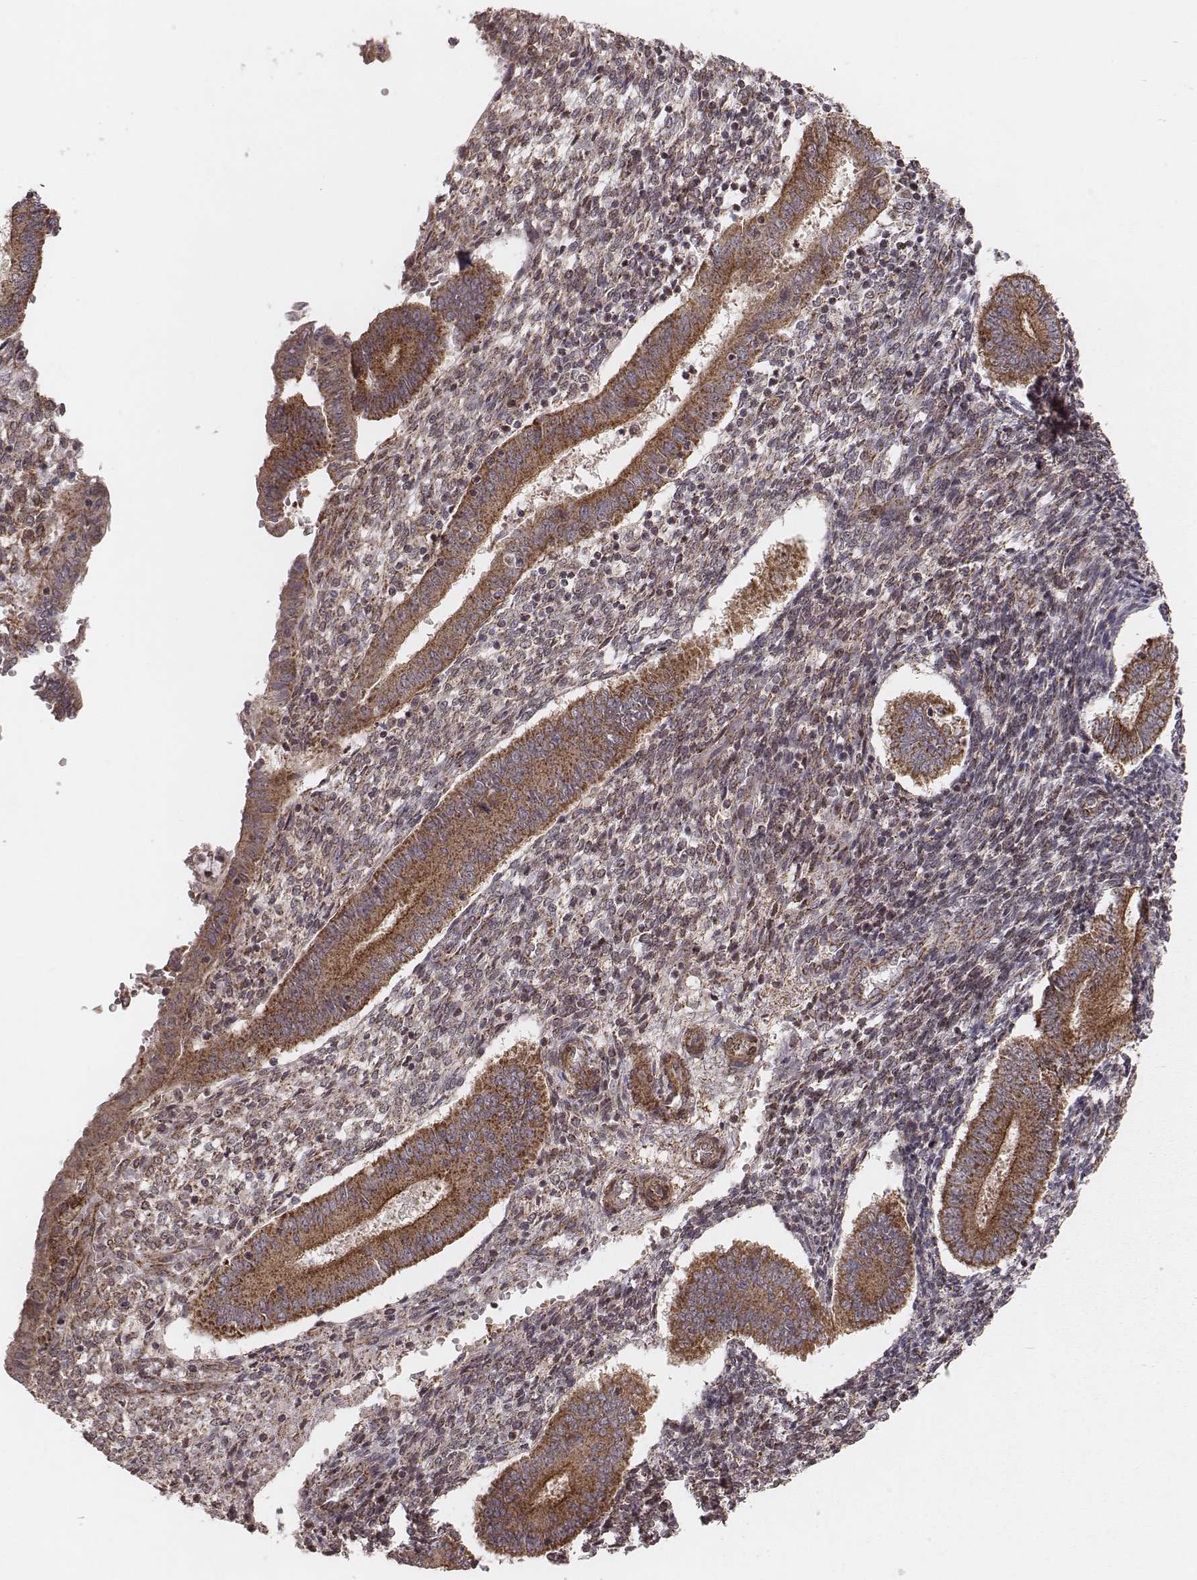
{"staining": {"intensity": "moderate", "quantity": "25%-75%", "location": "cytoplasmic/membranous"}, "tissue": "endometrium", "cell_type": "Cells in endometrial stroma", "image_type": "normal", "snomed": [{"axis": "morphology", "description": "Normal tissue, NOS"}, {"axis": "topography", "description": "Endometrium"}], "caption": "Cells in endometrial stroma exhibit moderate cytoplasmic/membranous positivity in about 25%-75% of cells in benign endometrium. (DAB IHC, brown staining for protein, blue staining for nuclei).", "gene": "NDUFA7", "patient": {"sex": "female", "age": 40}}